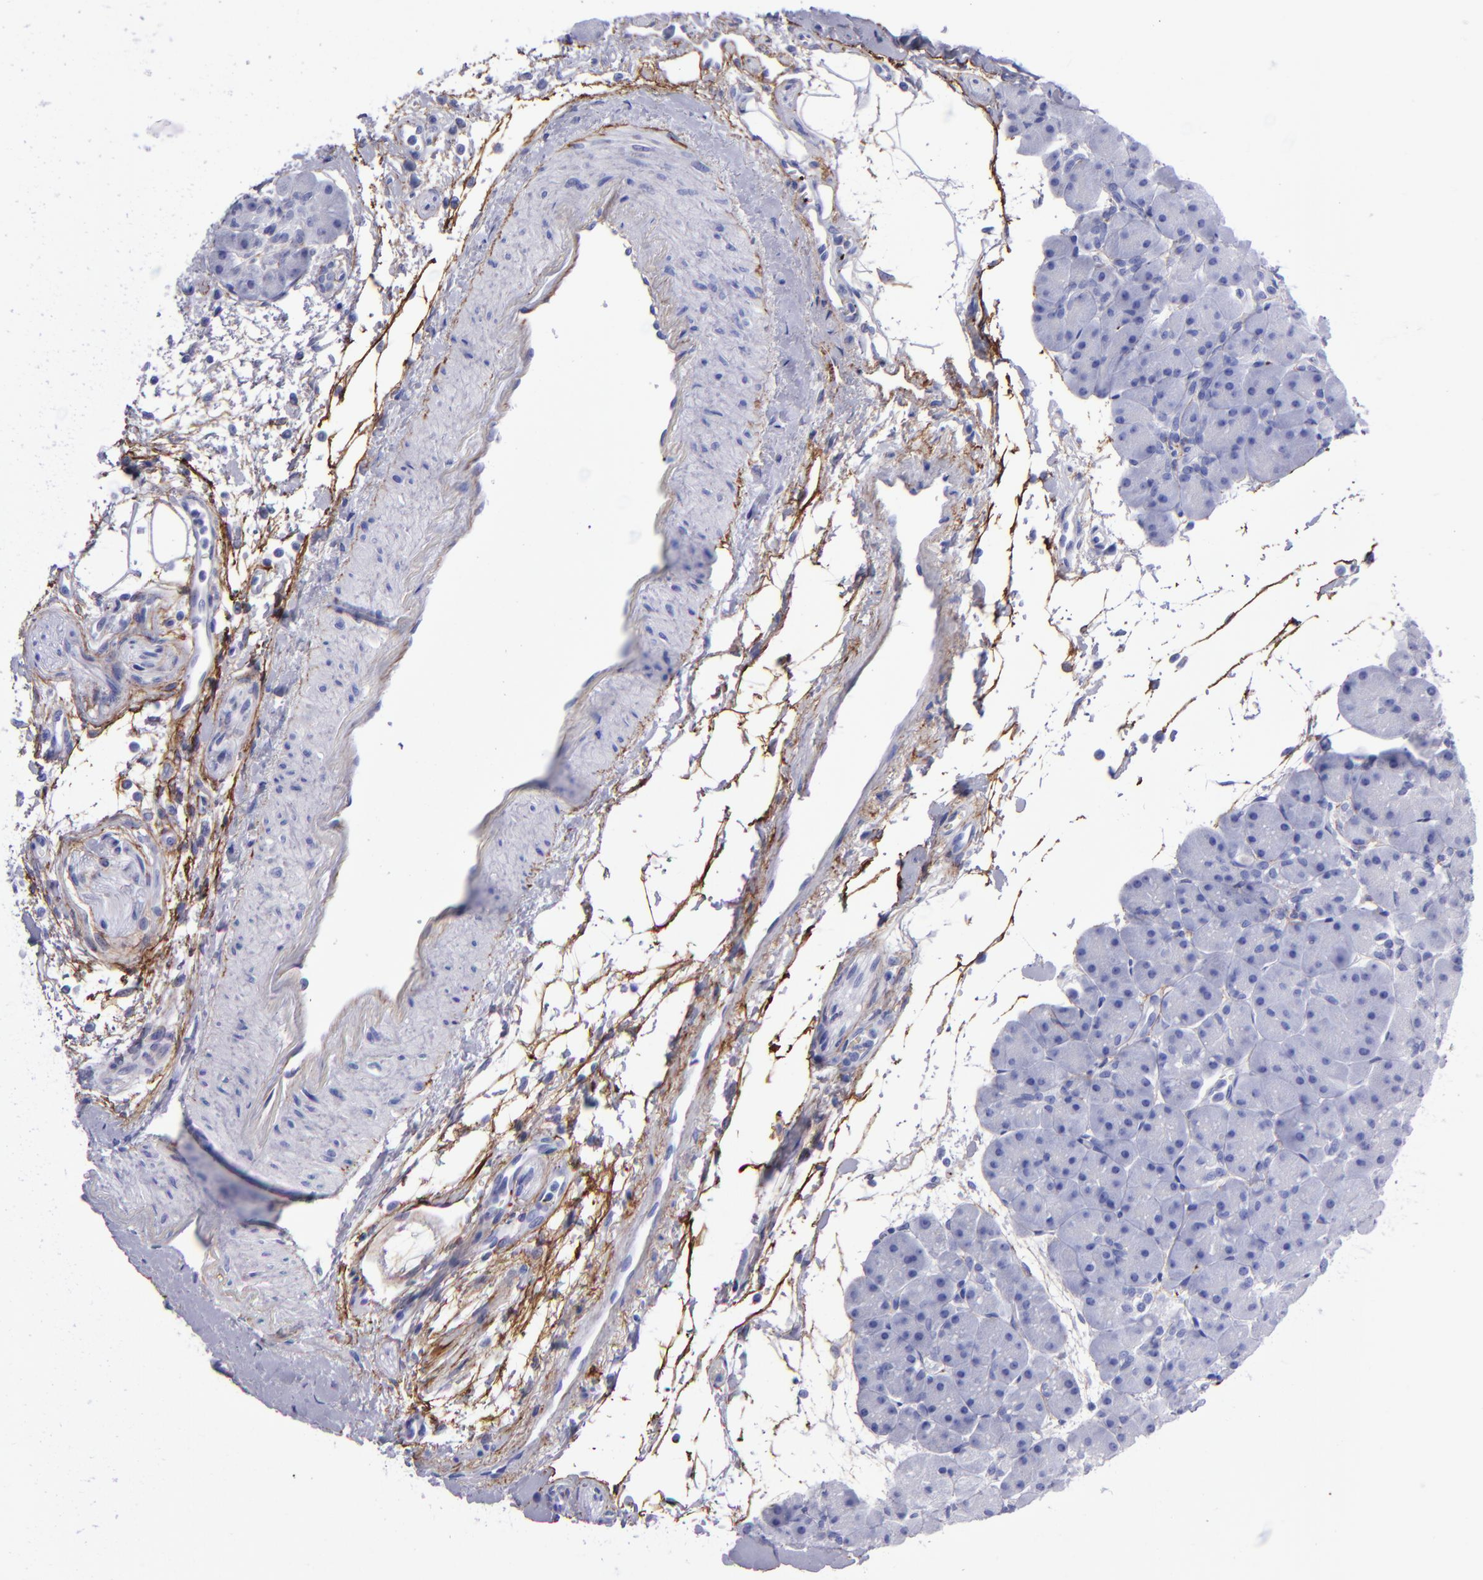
{"staining": {"intensity": "negative", "quantity": "none", "location": "none"}, "tissue": "pancreas", "cell_type": "Exocrine glandular cells", "image_type": "normal", "snomed": [{"axis": "morphology", "description": "Normal tissue, NOS"}, {"axis": "topography", "description": "Pancreas"}], "caption": "Pancreas was stained to show a protein in brown. There is no significant positivity in exocrine glandular cells. (Brightfield microscopy of DAB (3,3'-diaminobenzidine) IHC at high magnification).", "gene": "EFCAB13", "patient": {"sex": "male", "age": 66}}